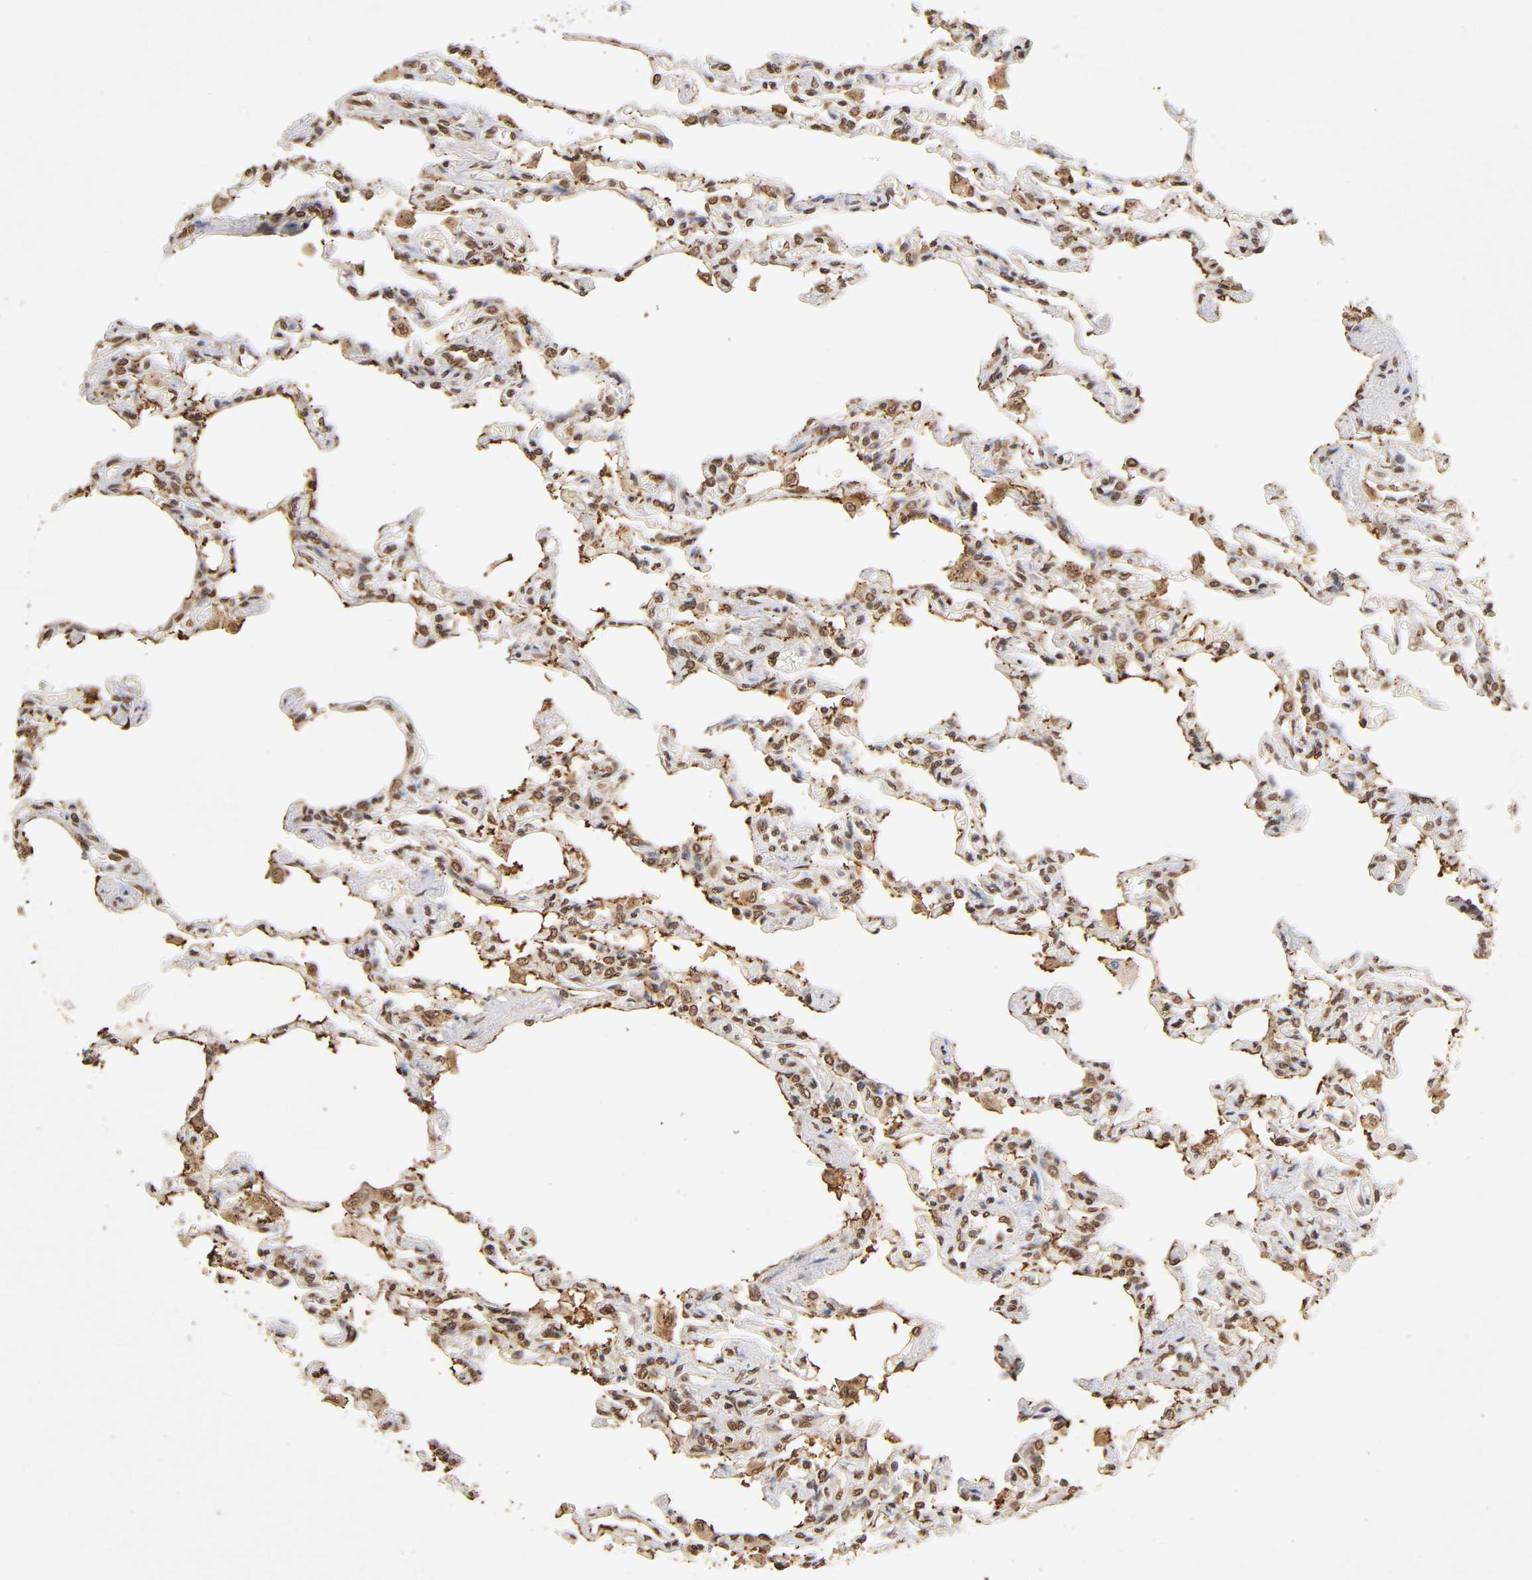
{"staining": {"intensity": "moderate", "quantity": ">75%", "location": "nuclear"}, "tissue": "lung", "cell_type": "Alveolar cells", "image_type": "normal", "snomed": [{"axis": "morphology", "description": "Normal tissue, NOS"}, {"axis": "topography", "description": "Lung"}], "caption": "There is medium levels of moderate nuclear expression in alveolar cells of unremarkable lung, as demonstrated by immunohistochemical staining (brown color).", "gene": "MLLT6", "patient": {"sex": "male", "age": 21}}